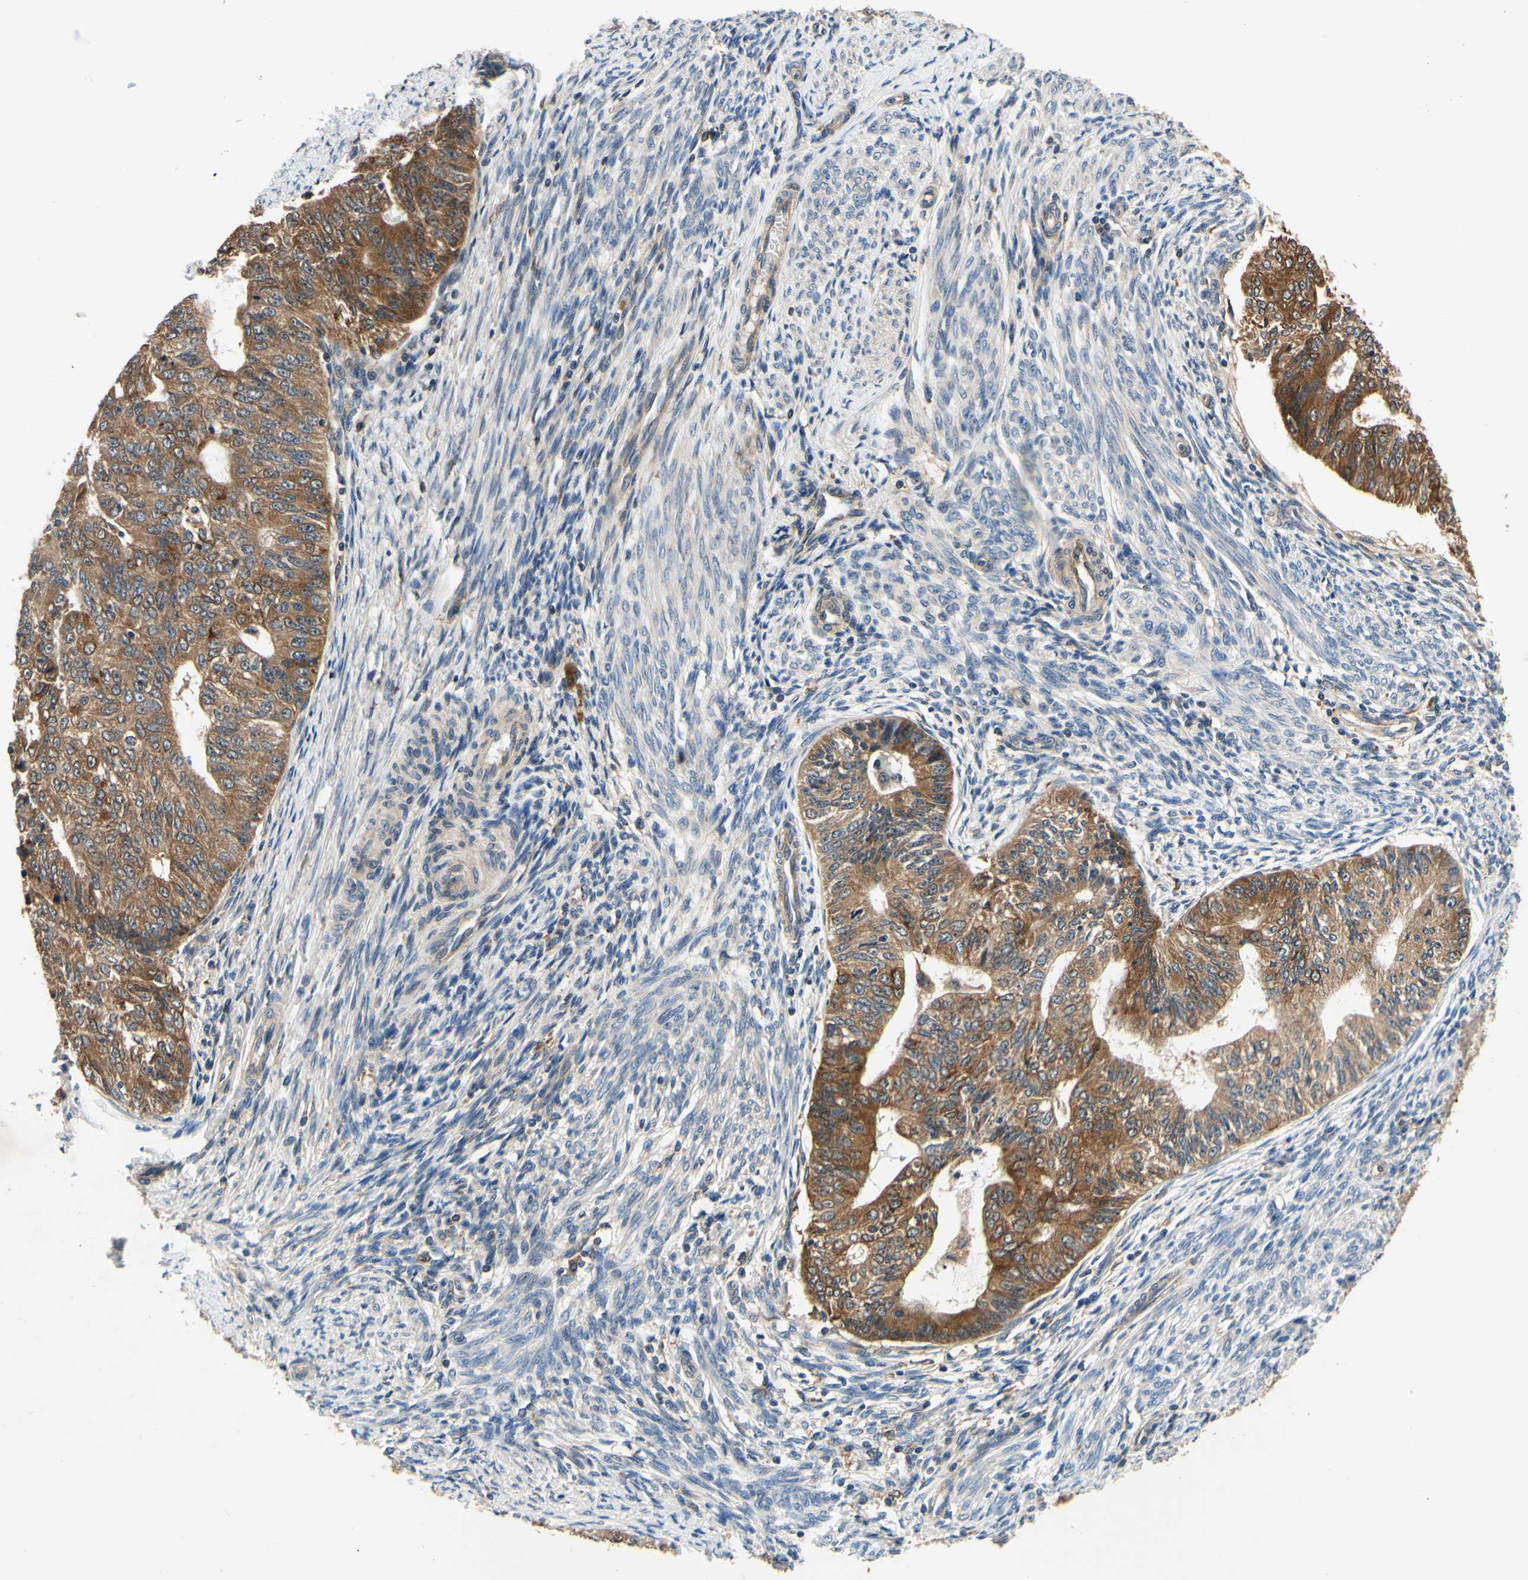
{"staining": {"intensity": "moderate", "quantity": ">75%", "location": "cytoplasmic/membranous"}, "tissue": "endometrial cancer", "cell_type": "Tumor cells", "image_type": "cancer", "snomed": [{"axis": "morphology", "description": "Adenocarcinoma, NOS"}, {"axis": "topography", "description": "Endometrium"}], "caption": "Protein staining of adenocarcinoma (endometrial) tissue displays moderate cytoplasmic/membranous staining in about >75% of tumor cells.", "gene": "PLA2G4A", "patient": {"sex": "female", "age": 32}}